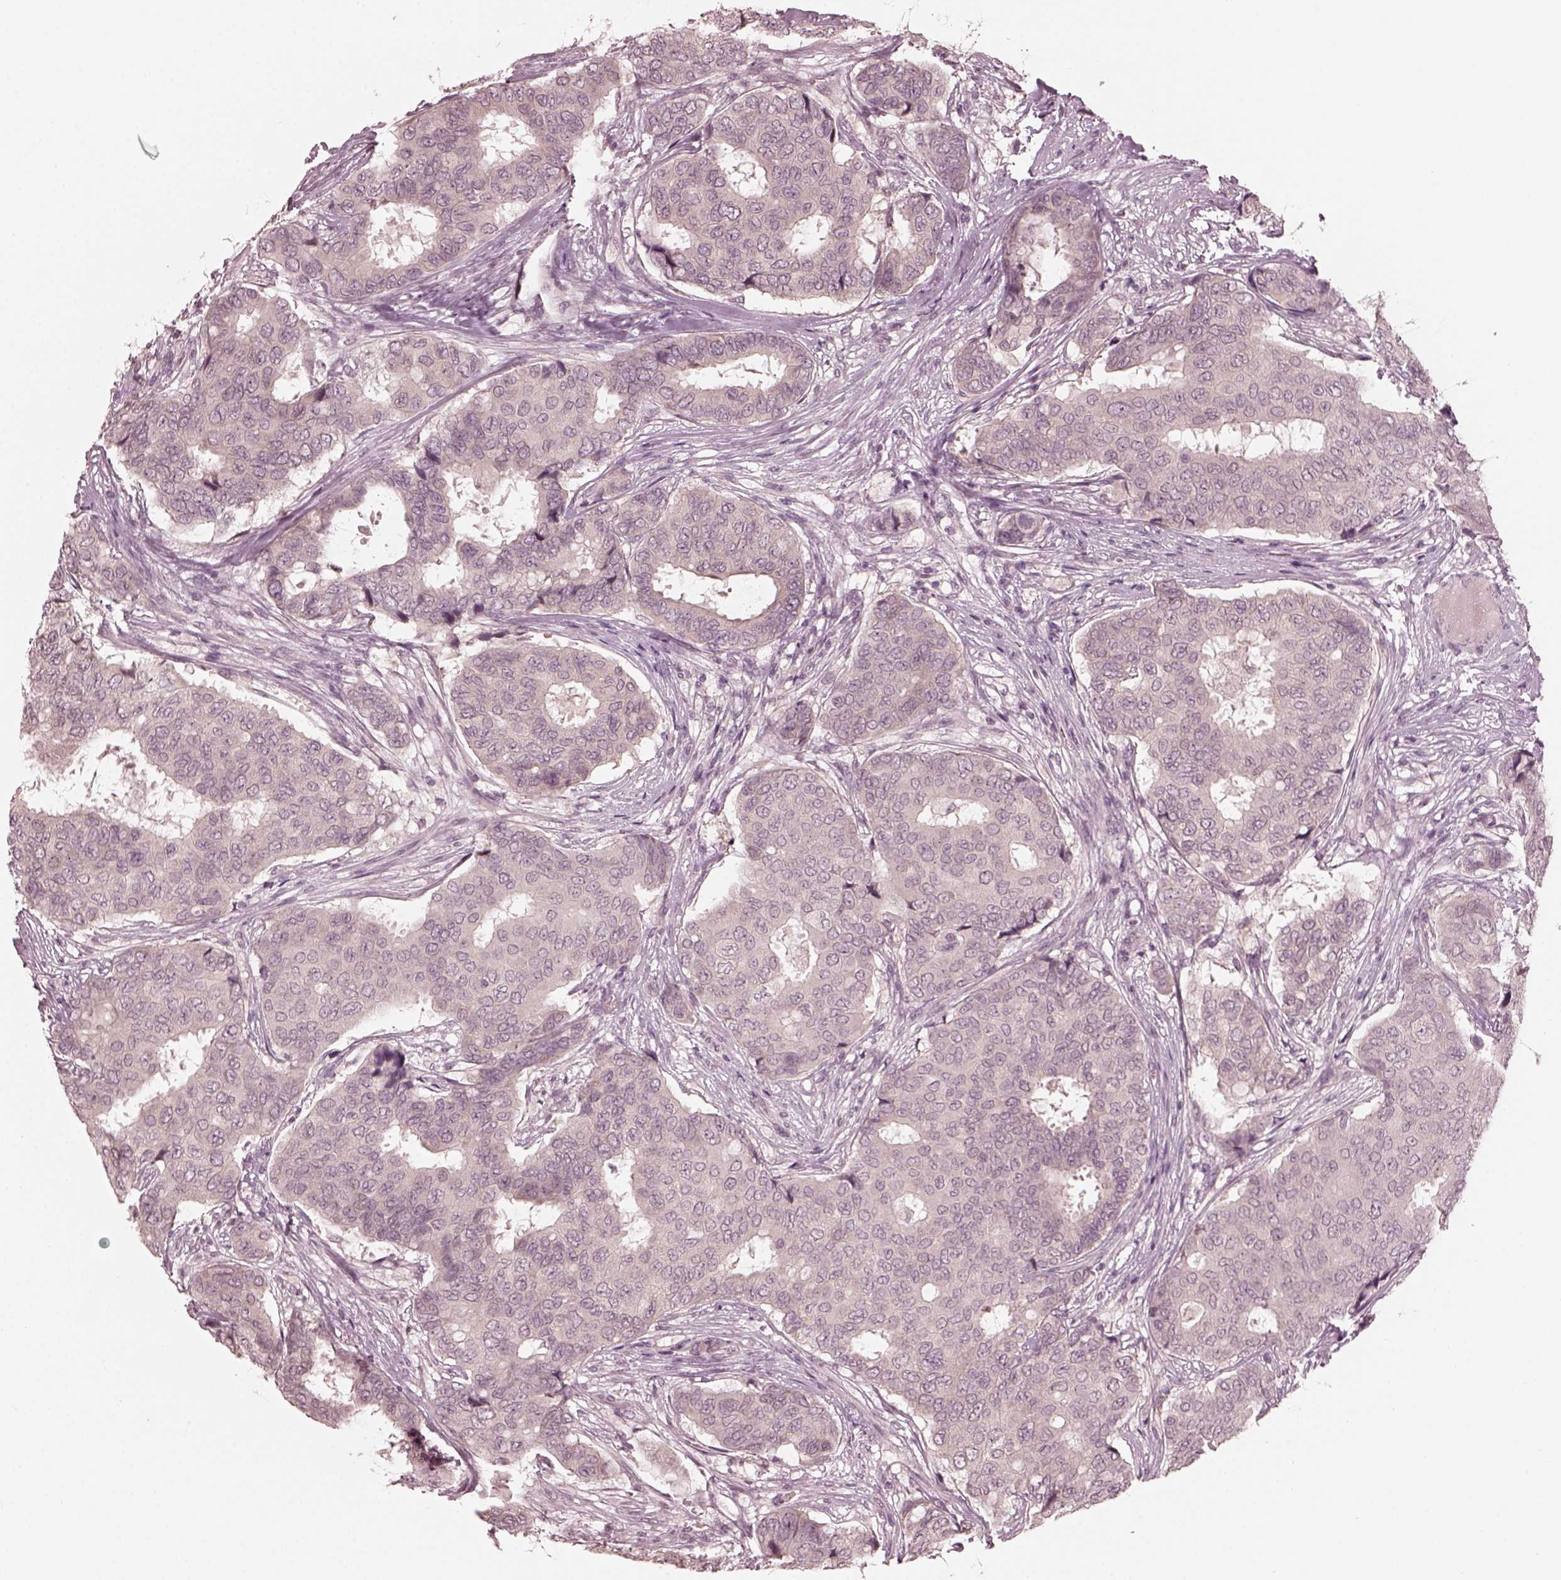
{"staining": {"intensity": "negative", "quantity": "none", "location": "none"}, "tissue": "breast cancer", "cell_type": "Tumor cells", "image_type": "cancer", "snomed": [{"axis": "morphology", "description": "Duct carcinoma"}, {"axis": "topography", "description": "Breast"}], "caption": "Immunohistochemical staining of human breast infiltrating ductal carcinoma demonstrates no significant positivity in tumor cells.", "gene": "RGS7", "patient": {"sex": "female", "age": 75}}